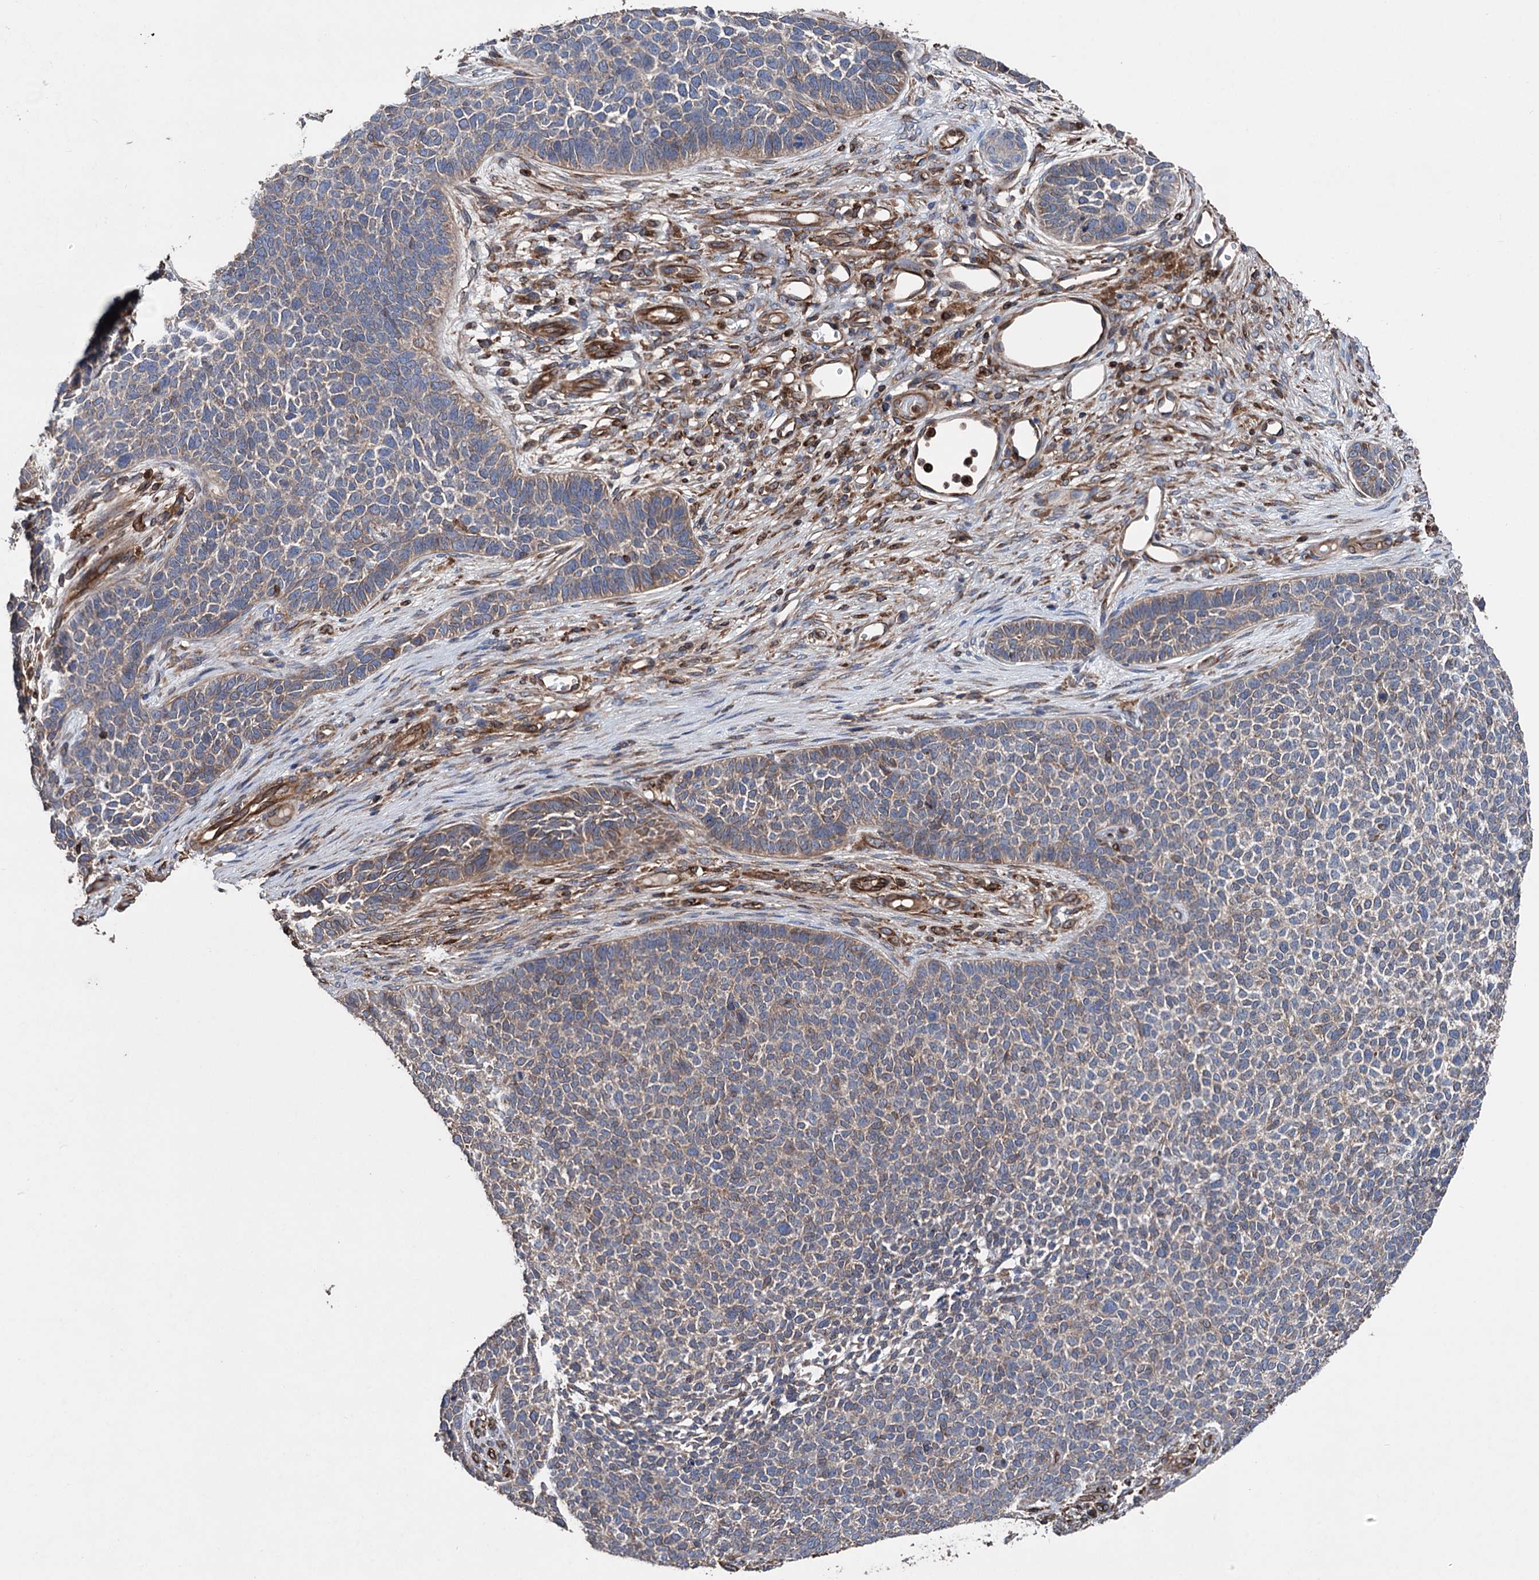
{"staining": {"intensity": "weak", "quantity": "<25%", "location": "cytoplasmic/membranous"}, "tissue": "skin cancer", "cell_type": "Tumor cells", "image_type": "cancer", "snomed": [{"axis": "morphology", "description": "Basal cell carcinoma"}, {"axis": "topography", "description": "Skin"}], "caption": "This image is of skin basal cell carcinoma stained with immunohistochemistry (IHC) to label a protein in brown with the nuclei are counter-stained blue. There is no staining in tumor cells. (Stains: DAB immunohistochemistry with hematoxylin counter stain, Microscopy: brightfield microscopy at high magnification).", "gene": "STING1", "patient": {"sex": "female", "age": 84}}